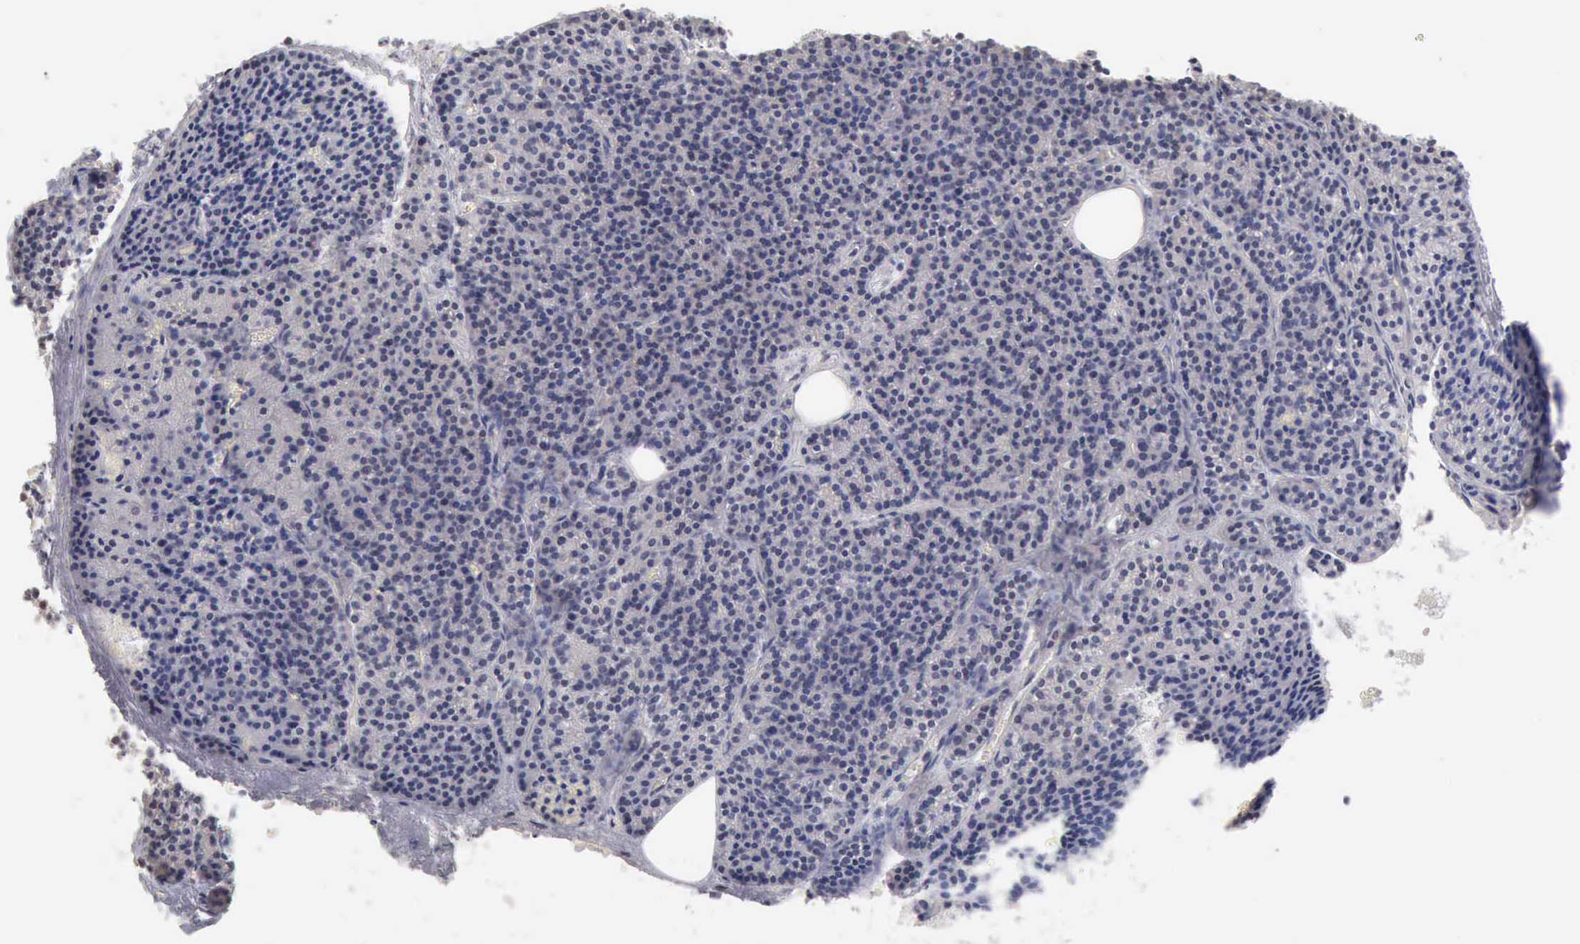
{"staining": {"intensity": "weak", "quantity": "<25%", "location": "nuclear"}, "tissue": "parathyroid gland", "cell_type": "Glandular cells", "image_type": "normal", "snomed": [{"axis": "morphology", "description": "Normal tissue, NOS"}, {"axis": "topography", "description": "Parathyroid gland"}], "caption": "This is a micrograph of immunohistochemistry staining of benign parathyroid gland, which shows no positivity in glandular cells. (DAB (3,3'-diaminobenzidine) IHC, high magnification).", "gene": "TAF1", "patient": {"sex": "male", "age": 57}}